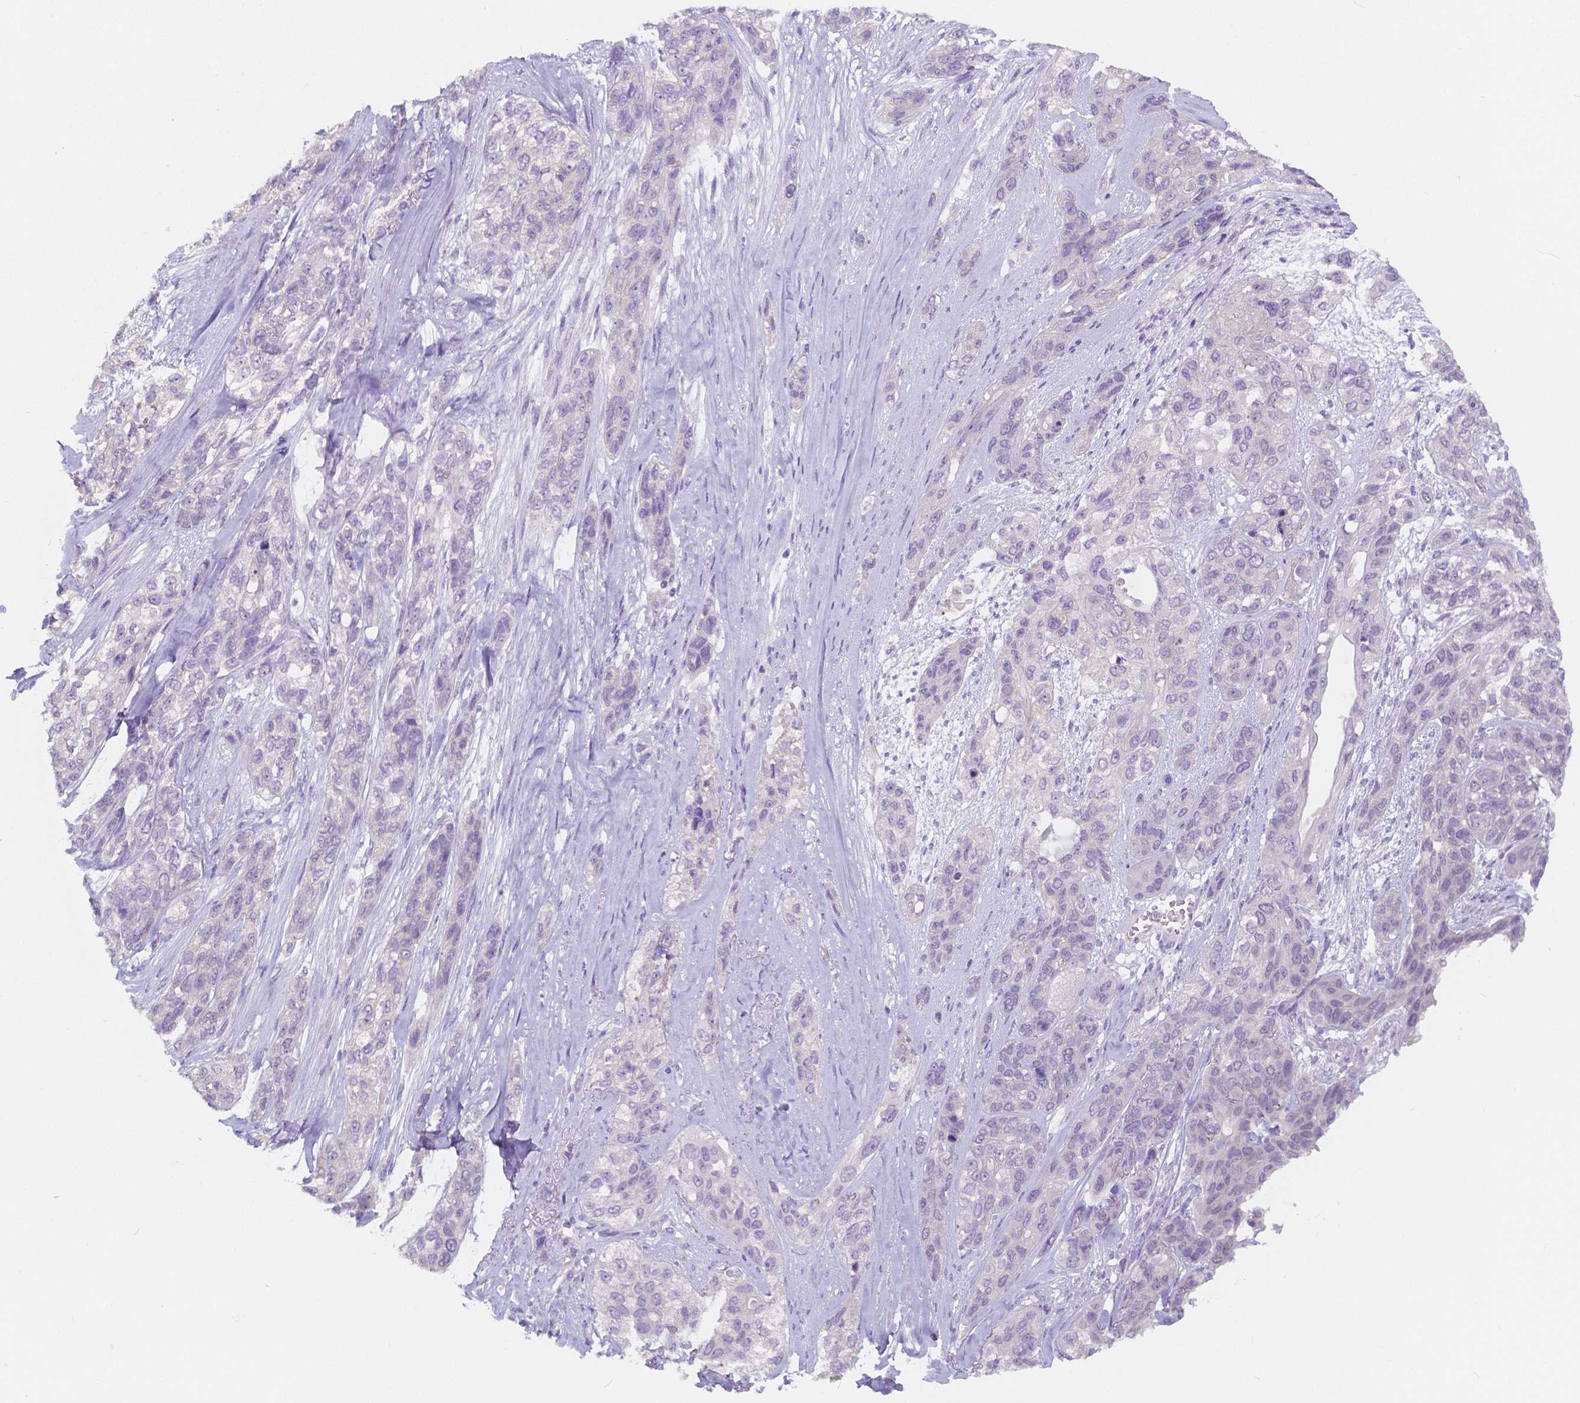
{"staining": {"intensity": "negative", "quantity": "none", "location": "none"}, "tissue": "lung cancer", "cell_type": "Tumor cells", "image_type": "cancer", "snomed": [{"axis": "morphology", "description": "Squamous cell carcinoma, NOS"}, {"axis": "topography", "description": "Lung"}], "caption": "A micrograph of human lung cancer (squamous cell carcinoma) is negative for staining in tumor cells.", "gene": "RNF186", "patient": {"sex": "female", "age": 70}}